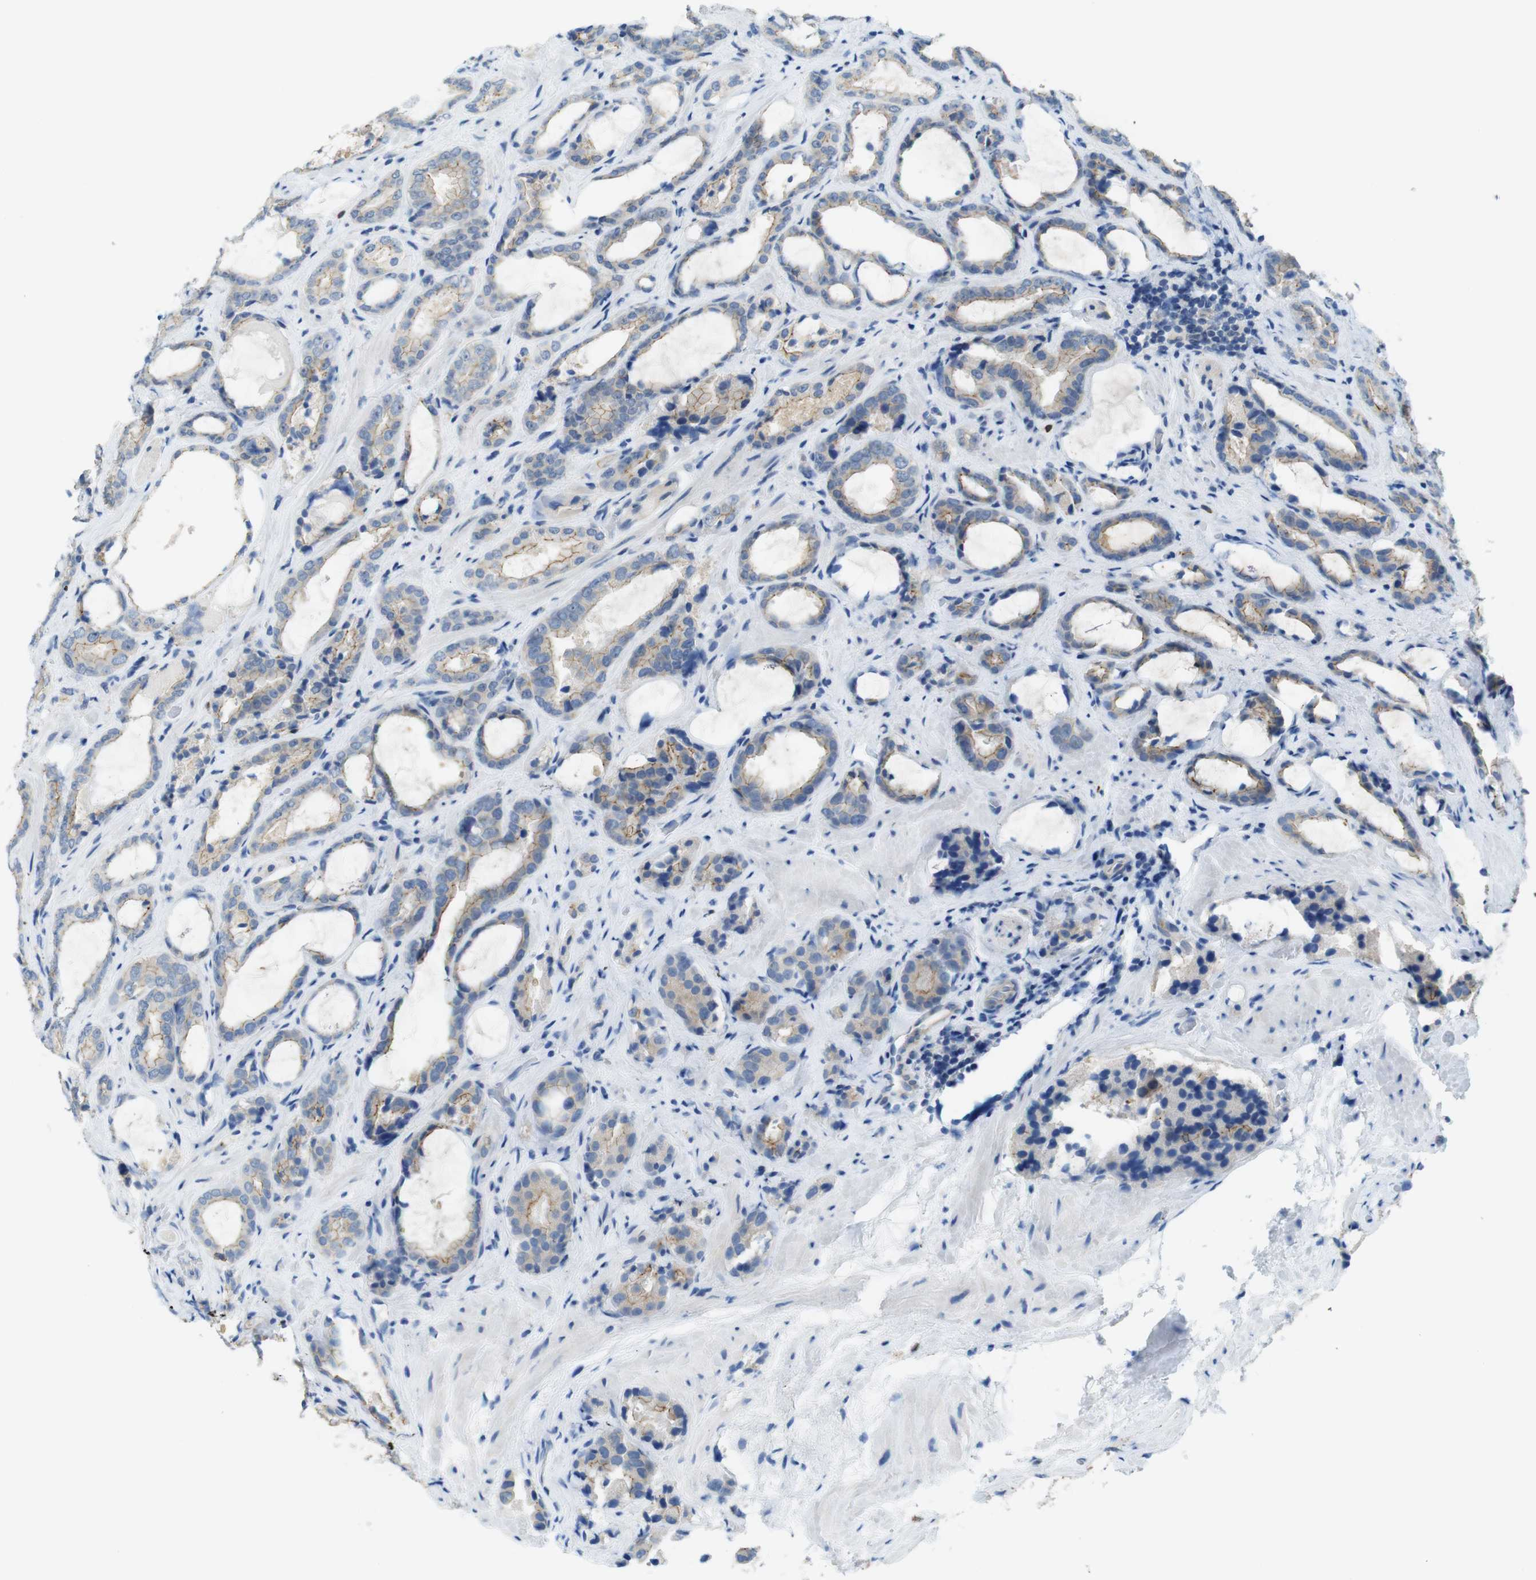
{"staining": {"intensity": "weak", "quantity": "25%-75%", "location": "cytoplasmic/membranous"}, "tissue": "prostate cancer", "cell_type": "Tumor cells", "image_type": "cancer", "snomed": [{"axis": "morphology", "description": "Adenocarcinoma, Low grade"}, {"axis": "topography", "description": "Prostate"}], "caption": "Weak cytoplasmic/membranous expression for a protein is identified in approximately 25%-75% of tumor cells of adenocarcinoma (low-grade) (prostate) using immunohistochemistry.", "gene": "TJP3", "patient": {"sex": "male", "age": 60}}